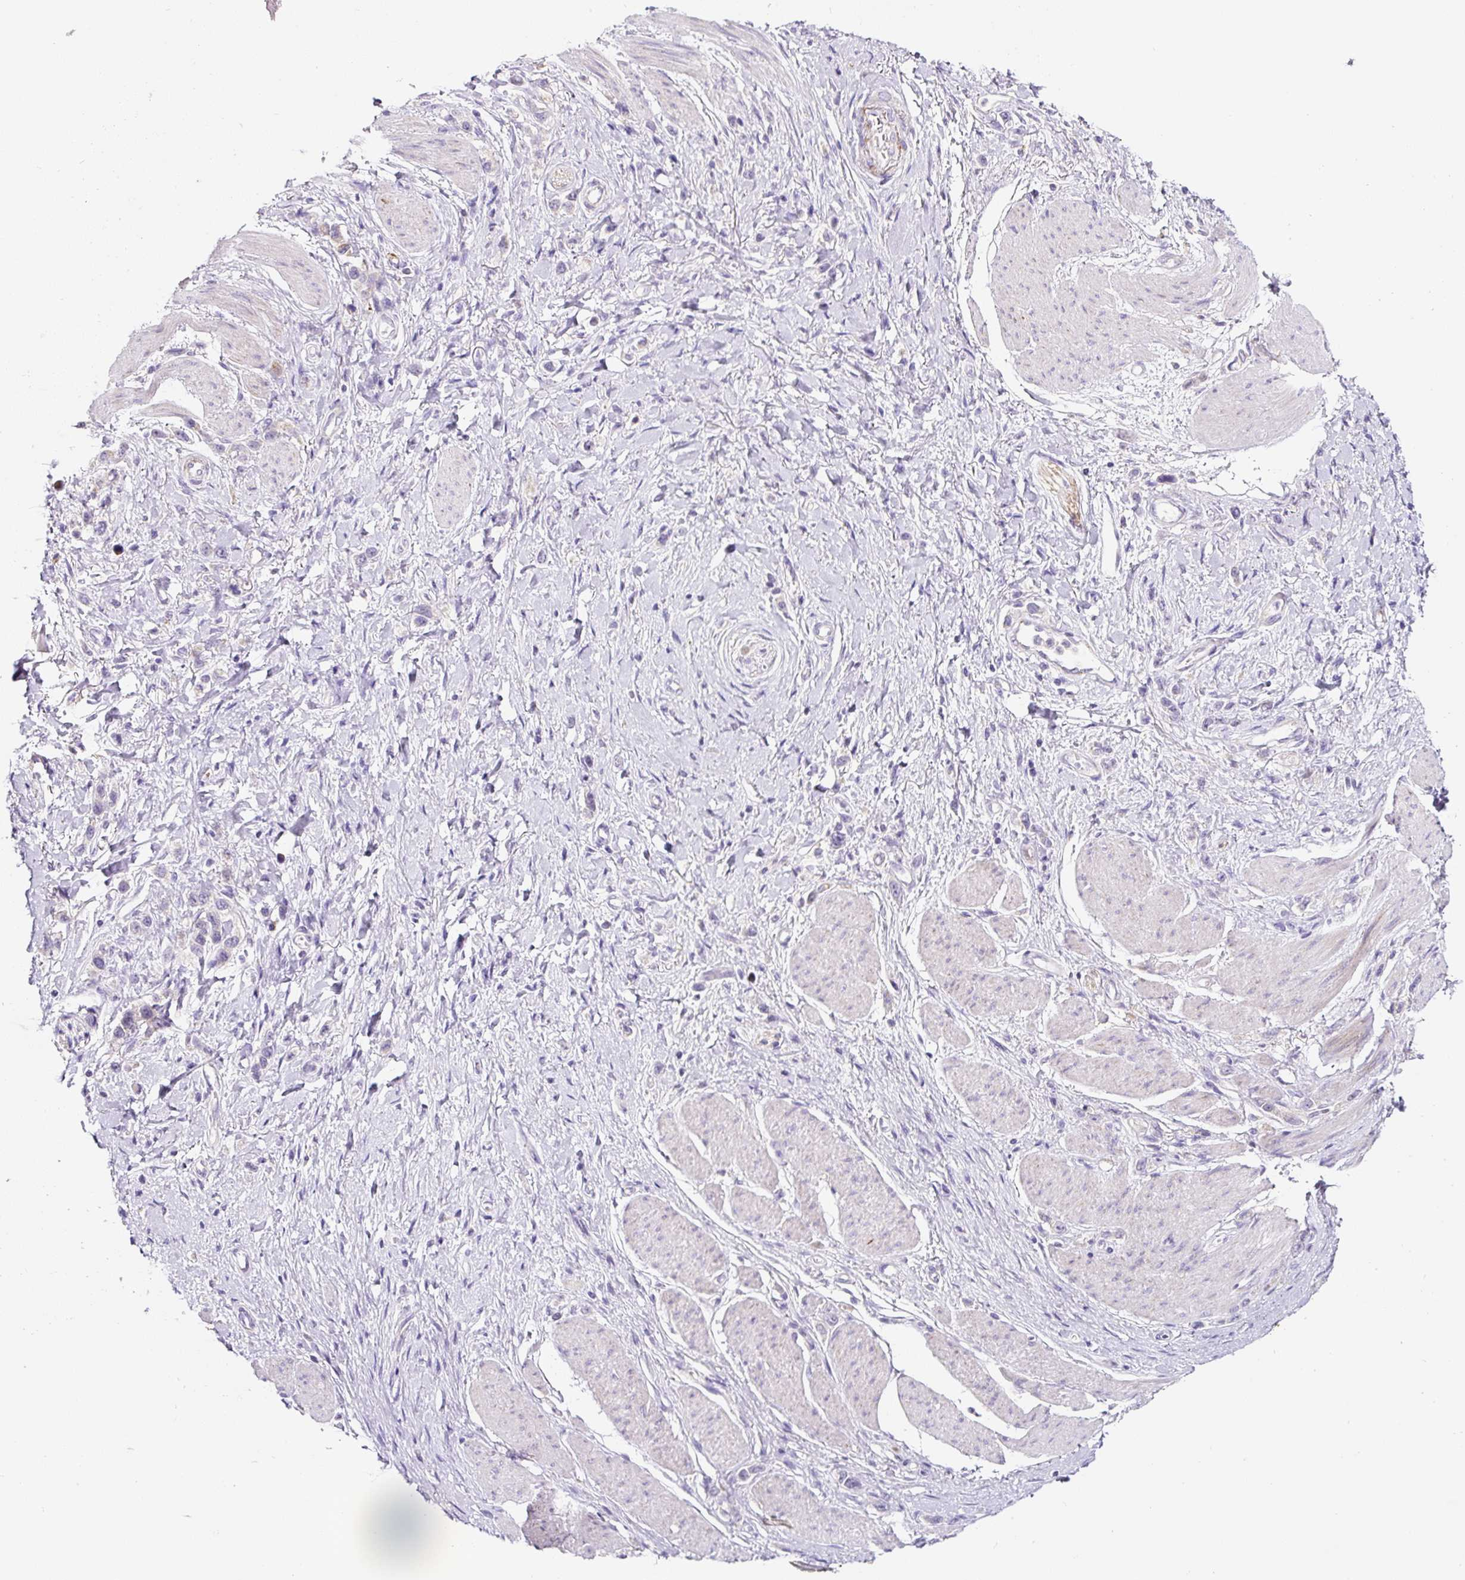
{"staining": {"intensity": "negative", "quantity": "none", "location": "none"}, "tissue": "stomach cancer", "cell_type": "Tumor cells", "image_type": "cancer", "snomed": [{"axis": "morphology", "description": "Adenocarcinoma, NOS"}, {"axis": "topography", "description": "Stomach"}], "caption": "The image exhibits no significant positivity in tumor cells of stomach cancer.", "gene": "HPS4", "patient": {"sex": "female", "age": 65}}